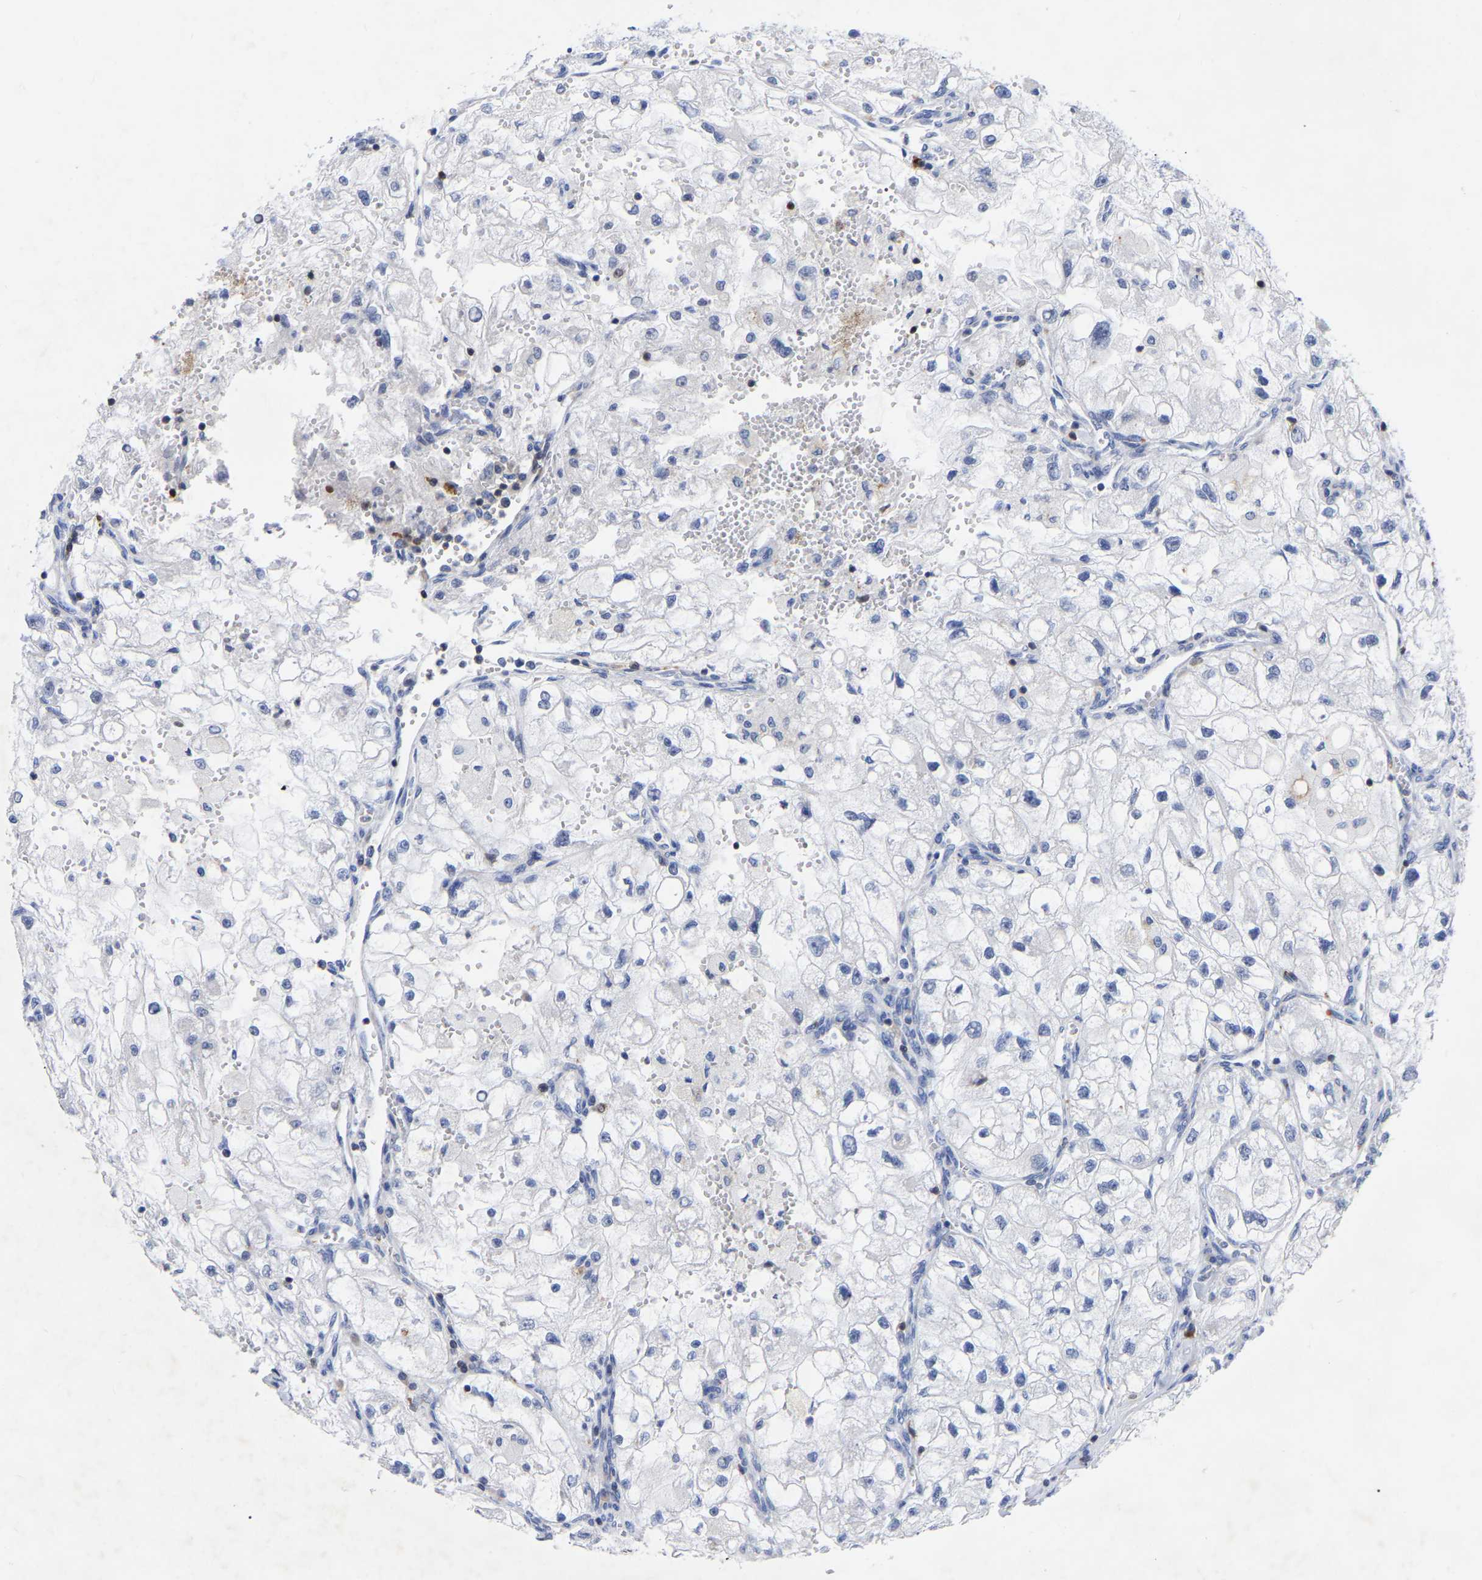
{"staining": {"intensity": "negative", "quantity": "none", "location": "none"}, "tissue": "renal cancer", "cell_type": "Tumor cells", "image_type": "cancer", "snomed": [{"axis": "morphology", "description": "Adenocarcinoma, NOS"}, {"axis": "topography", "description": "Kidney"}], "caption": "Immunohistochemistry (IHC) image of neoplastic tissue: adenocarcinoma (renal) stained with DAB (3,3'-diaminobenzidine) displays no significant protein positivity in tumor cells. Brightfield microscopy of immunohistochemistry stained with DAB (brown) and hematoxylin (blue), captured at high magnification.", "gene": "PTPN7", "patient": {"sex": "female", "age": 70}}